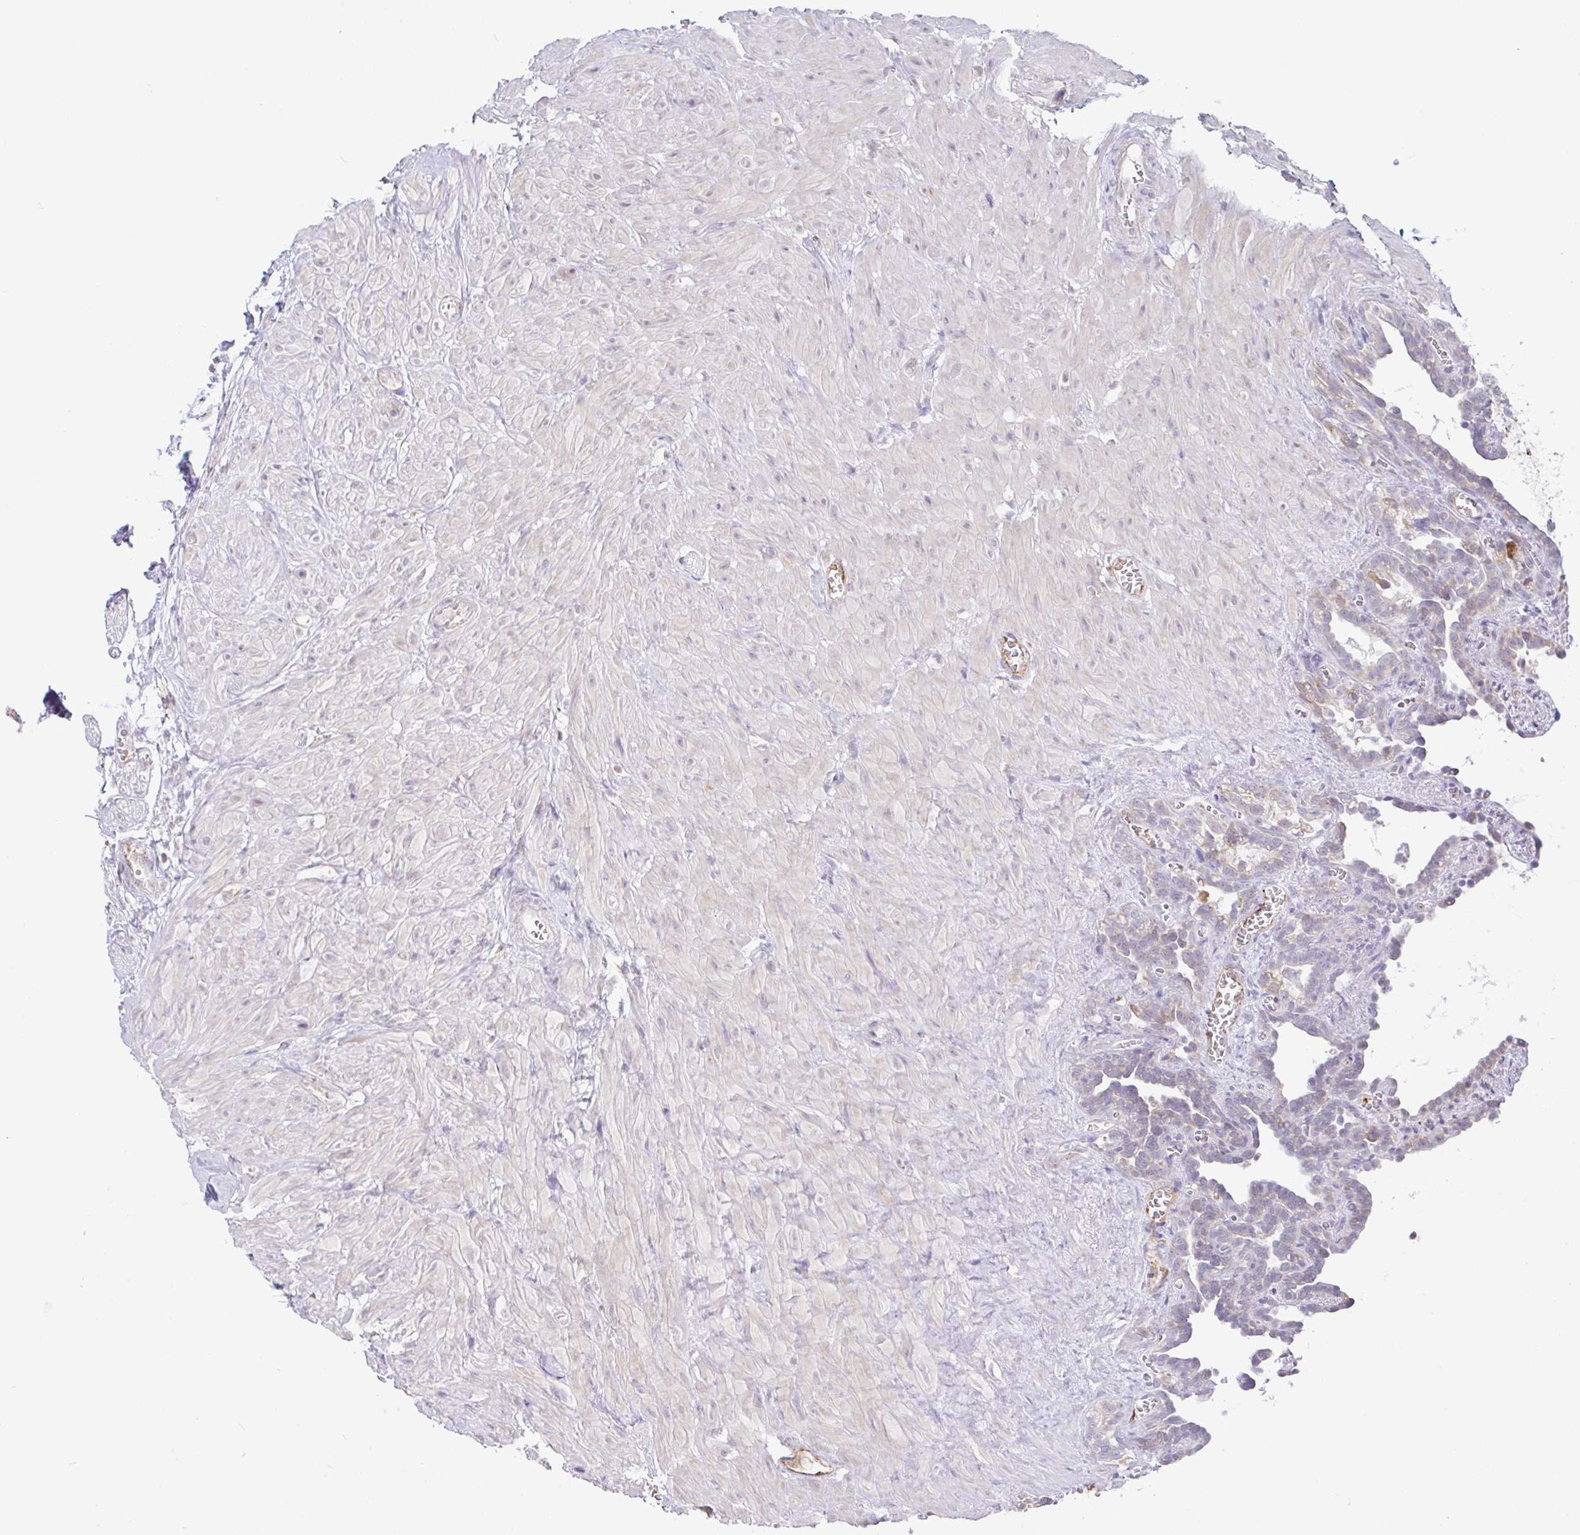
{"staining": {"intensity": "moderate", "quantity": "<25%", "location": "cytoplasmic/membranous"}, "tissue": "seminal vesicle", "cell_type": "Glandular cells", "image_type": "normal", "snomed": [{"axis": "morphology", "description": "Normal tissue, NOS"}, {"axis": "topography", "description": "Seminal veicle"}], "caption": "Seminal vesicle stained for a protein (brown) shows moderate cytoplasmic/membranous positive positivity in about <25% of glandular cells.", "gene": "PLCD4", "patient": {"sex": "male", "age": 76}}